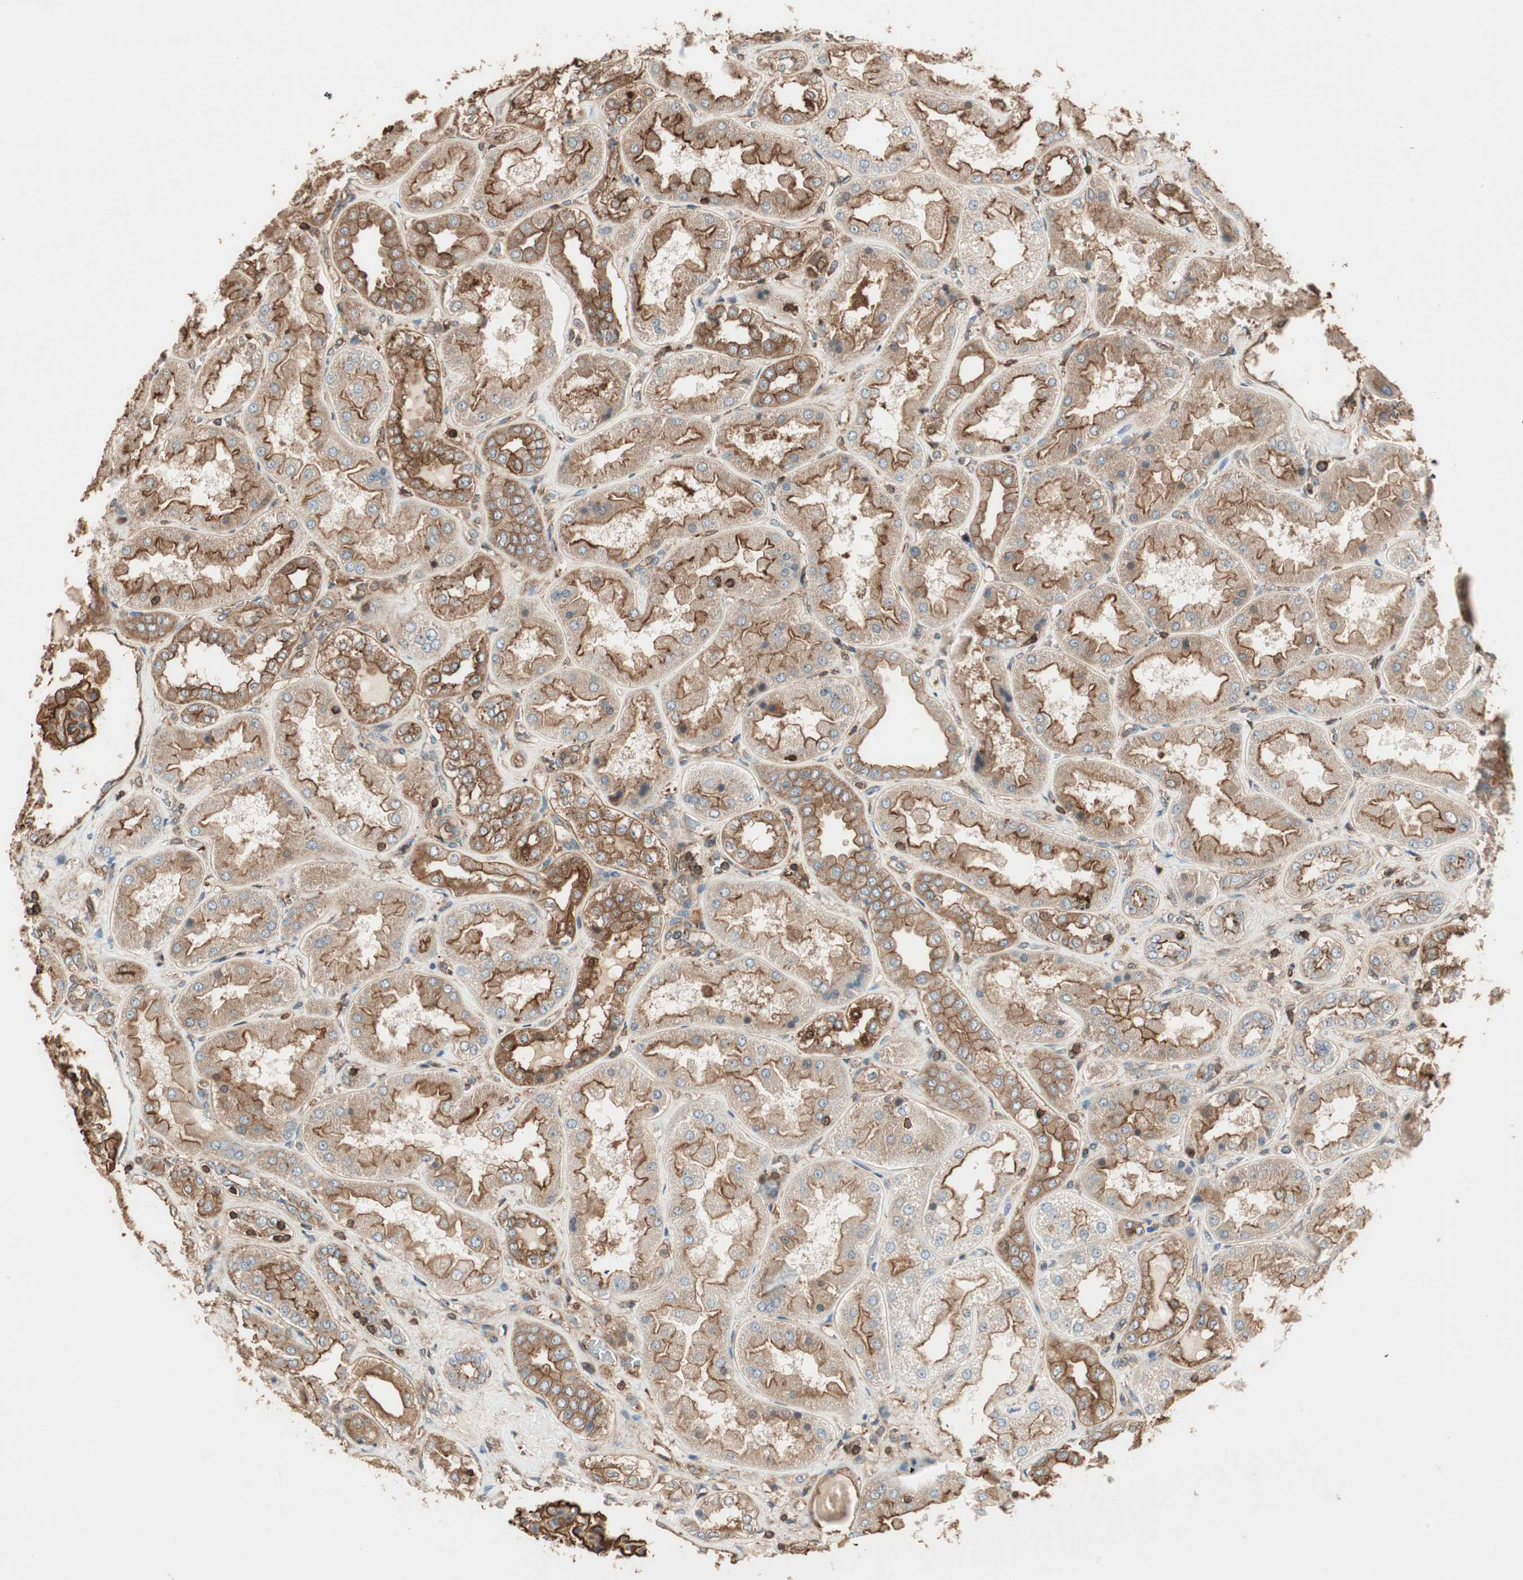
{"staining": {"intensity": "strong", "quantity": ">75%", "location": "cytoplasmic/membranous"}, "tissue": "kidney", "cell_type": "Cells in glomeruli", "image_type": "normal", "snomed": [{"axis": "morphology", "description": "Normal tissue, NOS"}, {"axis": "topography", "description": "Kidney"}], "caption": "A photomicrograph of human kidney stained for a protein exhibits strong cytoplasmic/membranous brown staining in cells in glomeruli. The staining is performed using DAB brown chromogen to label protein expression. The nuclei are counter-stained blue using hematoxylin.", "gene": "TCP11L1", "patient": {"sex": "female", "age": 56}}